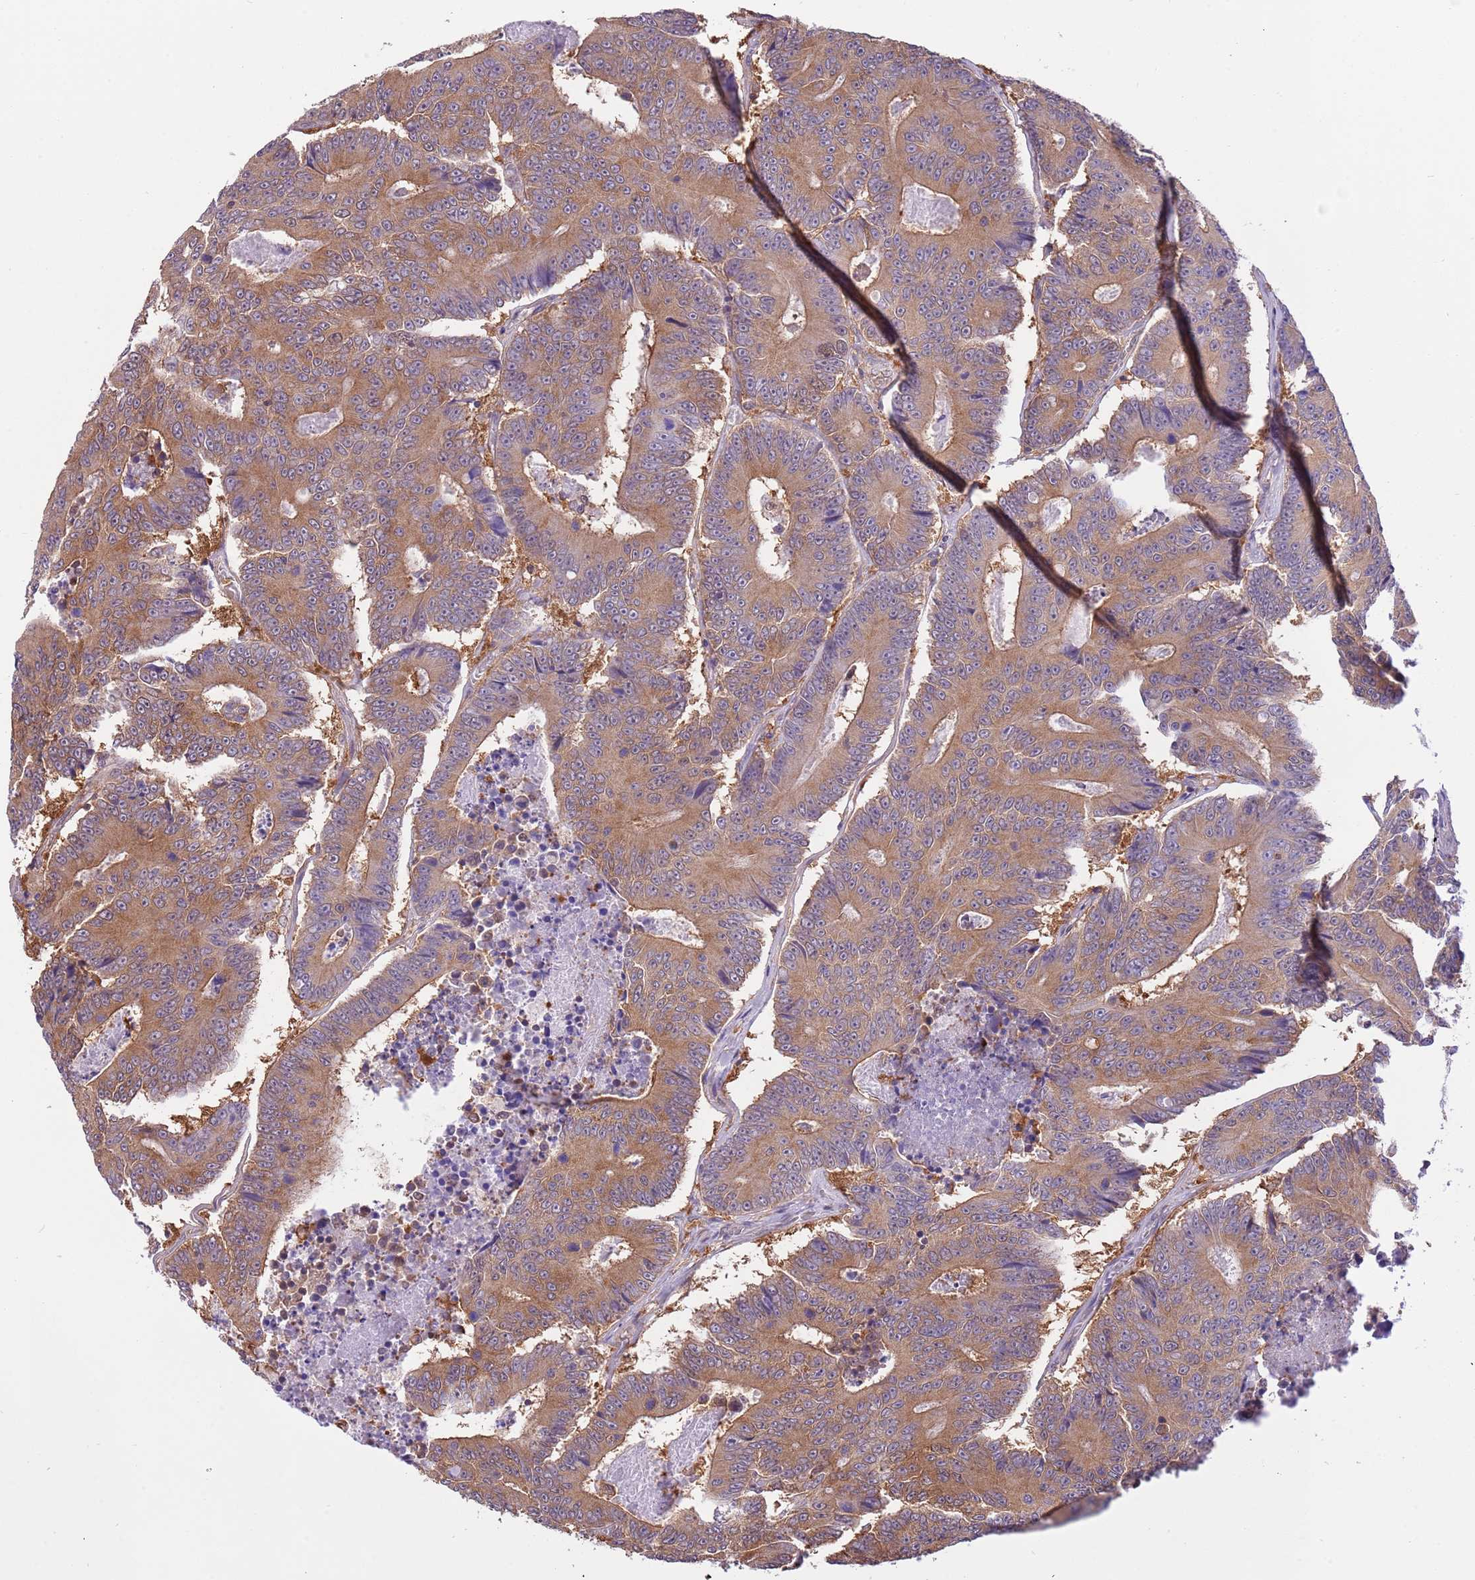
{"staining": {"intensity": "moderate", "quantity": ">75%", "location": "cytoplasmic/membranous"}, "tissue": "colorectal cancer", "cell_type": "Tumor cells", "image_type": "cancer", "snomed": [{"axis": "morphology", "description": "Adenocarcinoma, NOS"}, {"axis": "topography", "description": "Colon"}], "caption": "Adenocarcinoma (colorectal) tissue shows moderate cytoplasmic/membranous expression in about >75% of tumor cells The staining was performed using DAB to visualize the protein expression in brown, while the nuclei were stained in blue with hematoxylin (Magnification: 20x).", "gene": "STIP1", "patient": {"sex": "male", "age": 83}}